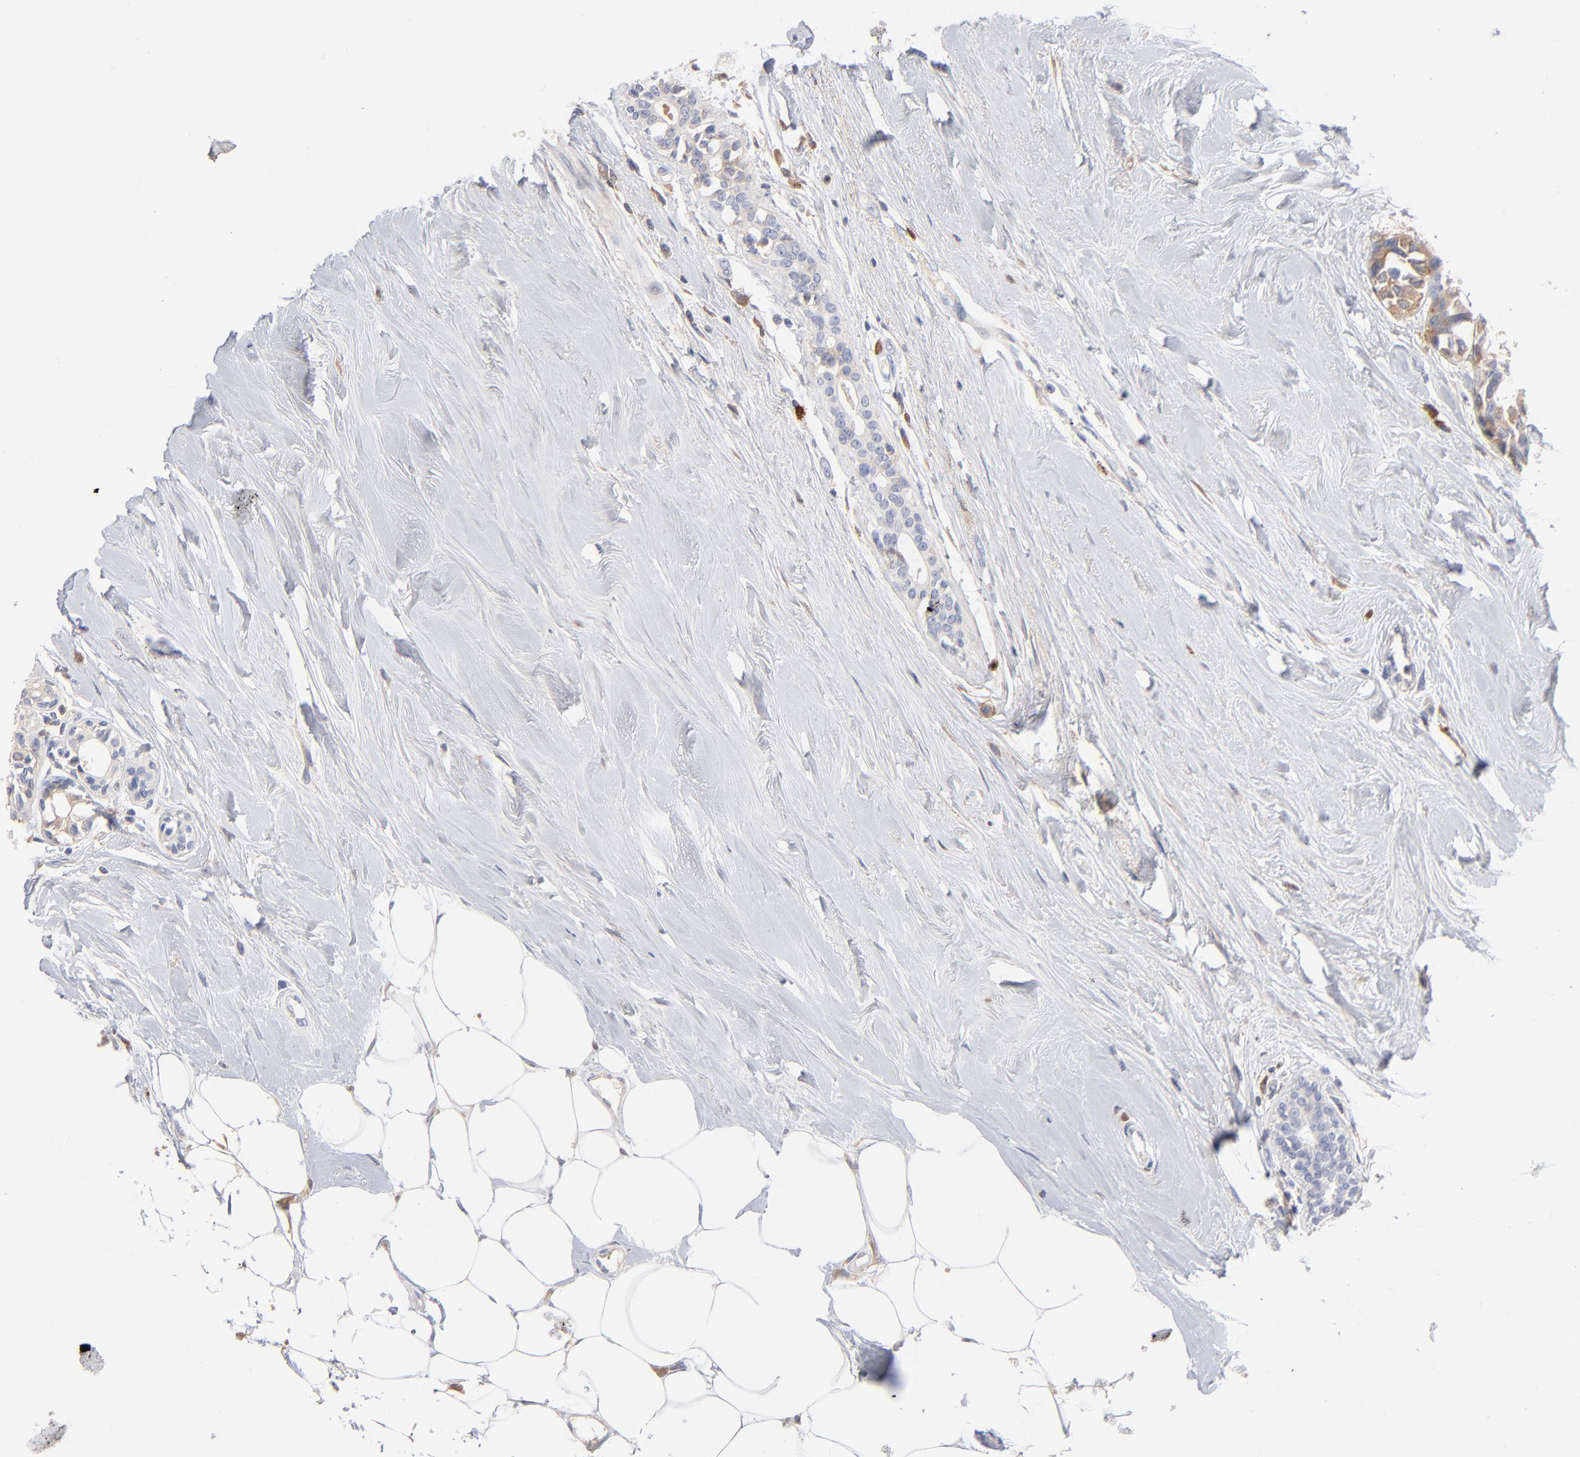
{"staining": {"intensity": "moderate", "quantity": "<25%", "location": "cytoplasmic/membranous"}, "tissue": "breast cancer", "cell_type": "Tumor cells", "image_type": "cancer", "snomed": [{"axis": "morphology", "description": "Duct carcinoma"}, {"axis": "topography", "description": "Breast"}], "caption": "Breast intraductal carcinoma stained with DAB (3,3'-diaminobenzidine) IHC shows low levels of moderate cytoplasmic/membranous positivity in approximately <25% of tumor cells.", "gene": "F12", "patient": {"sex": "female", "age": 51}}